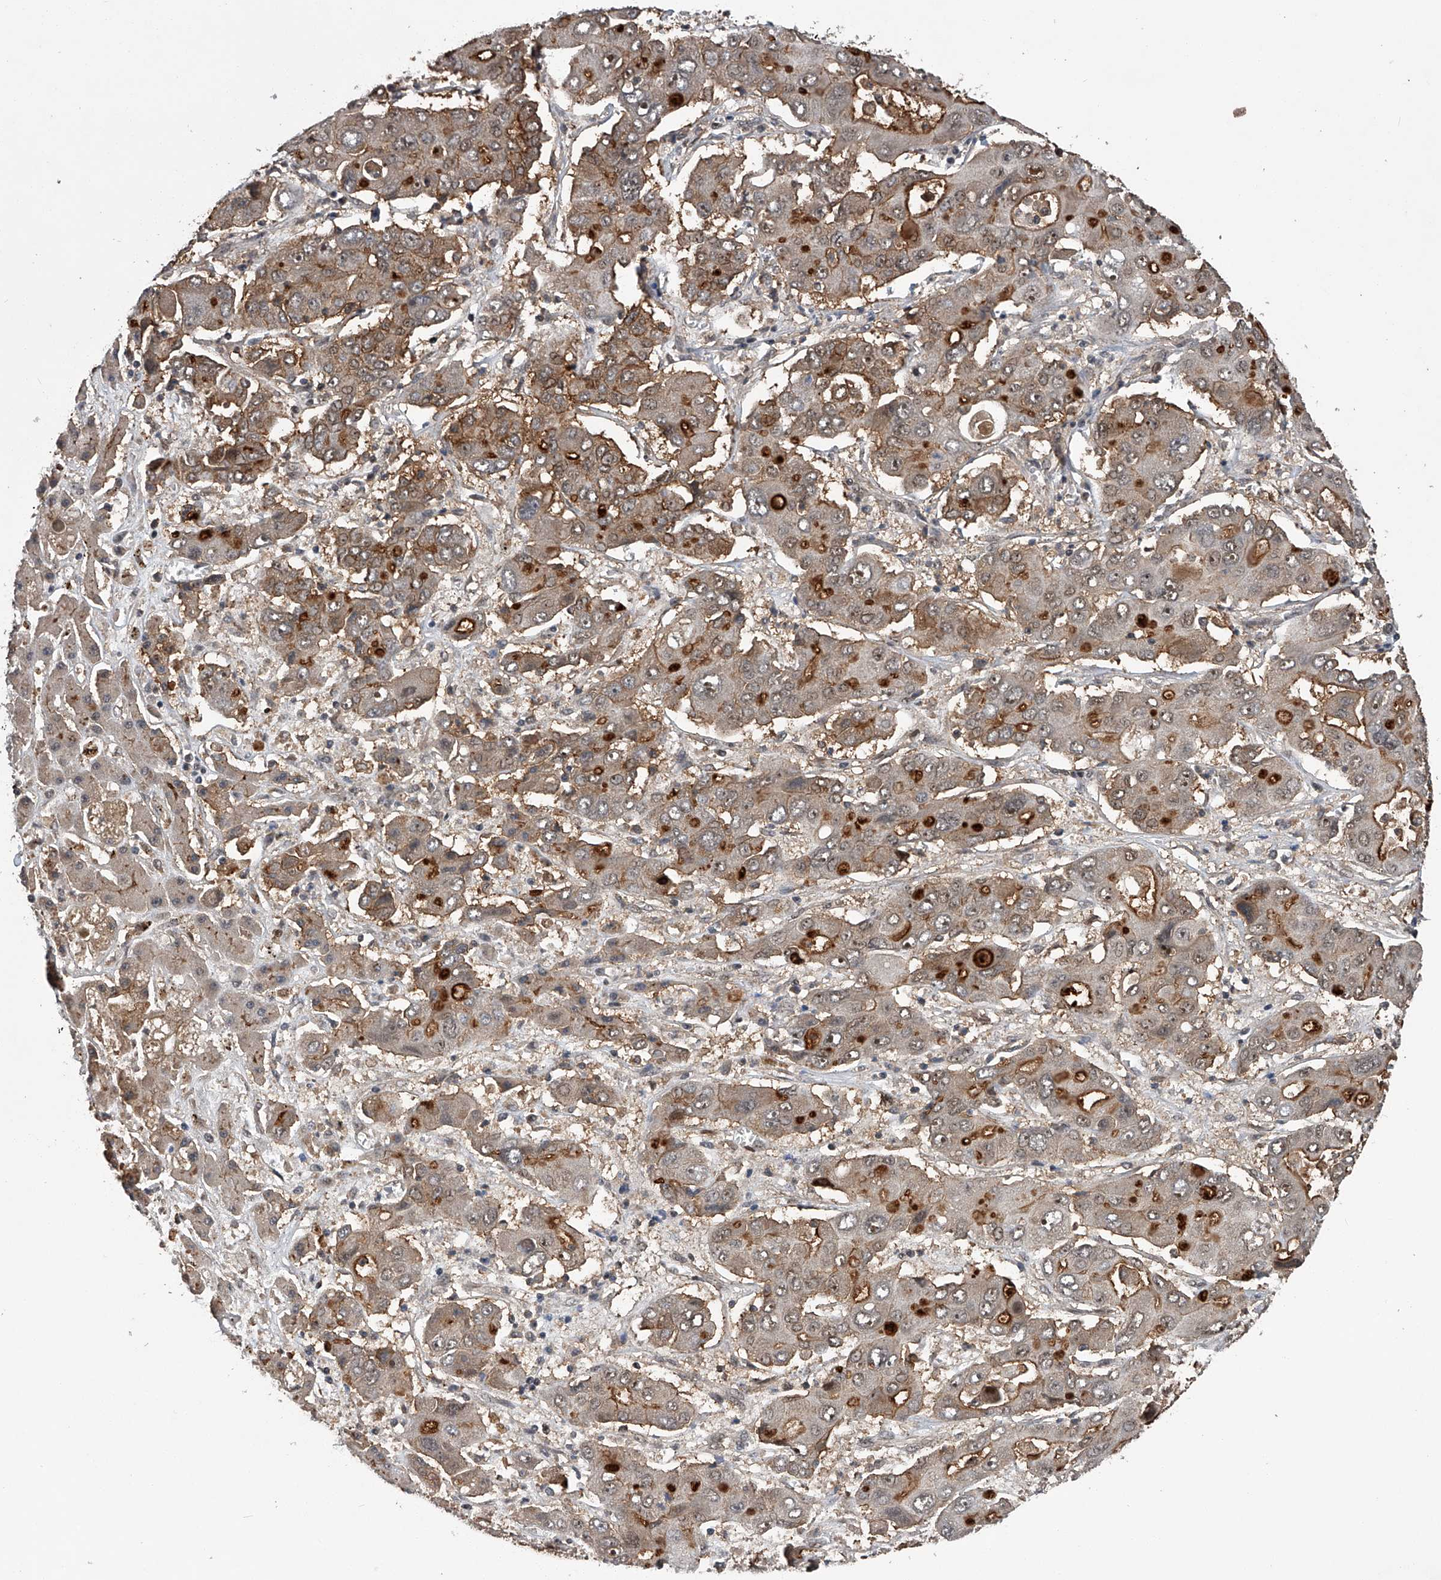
{"staining": {"intensity": "strong", "quantity": "<25%", "location": "cytoplasmic/membranous"}, "tissue": "liver cancer", "cell_type": "Tumor cells", "image_type": "cancer", "snomed": [{"axis": "morphology", "description": "Cholangiocarcinoma"}, {"axis": "topography", "description": "Liver"}], "caption": "Liver cancer (cholangiocarcinoma) stained for a protein (brown) displays strong cytoplasmic/membranous positive positivity in approximately <25% of tumor cells.", "gene": "SLC12A8", "patient": {"sex": "male", "age": 67}}